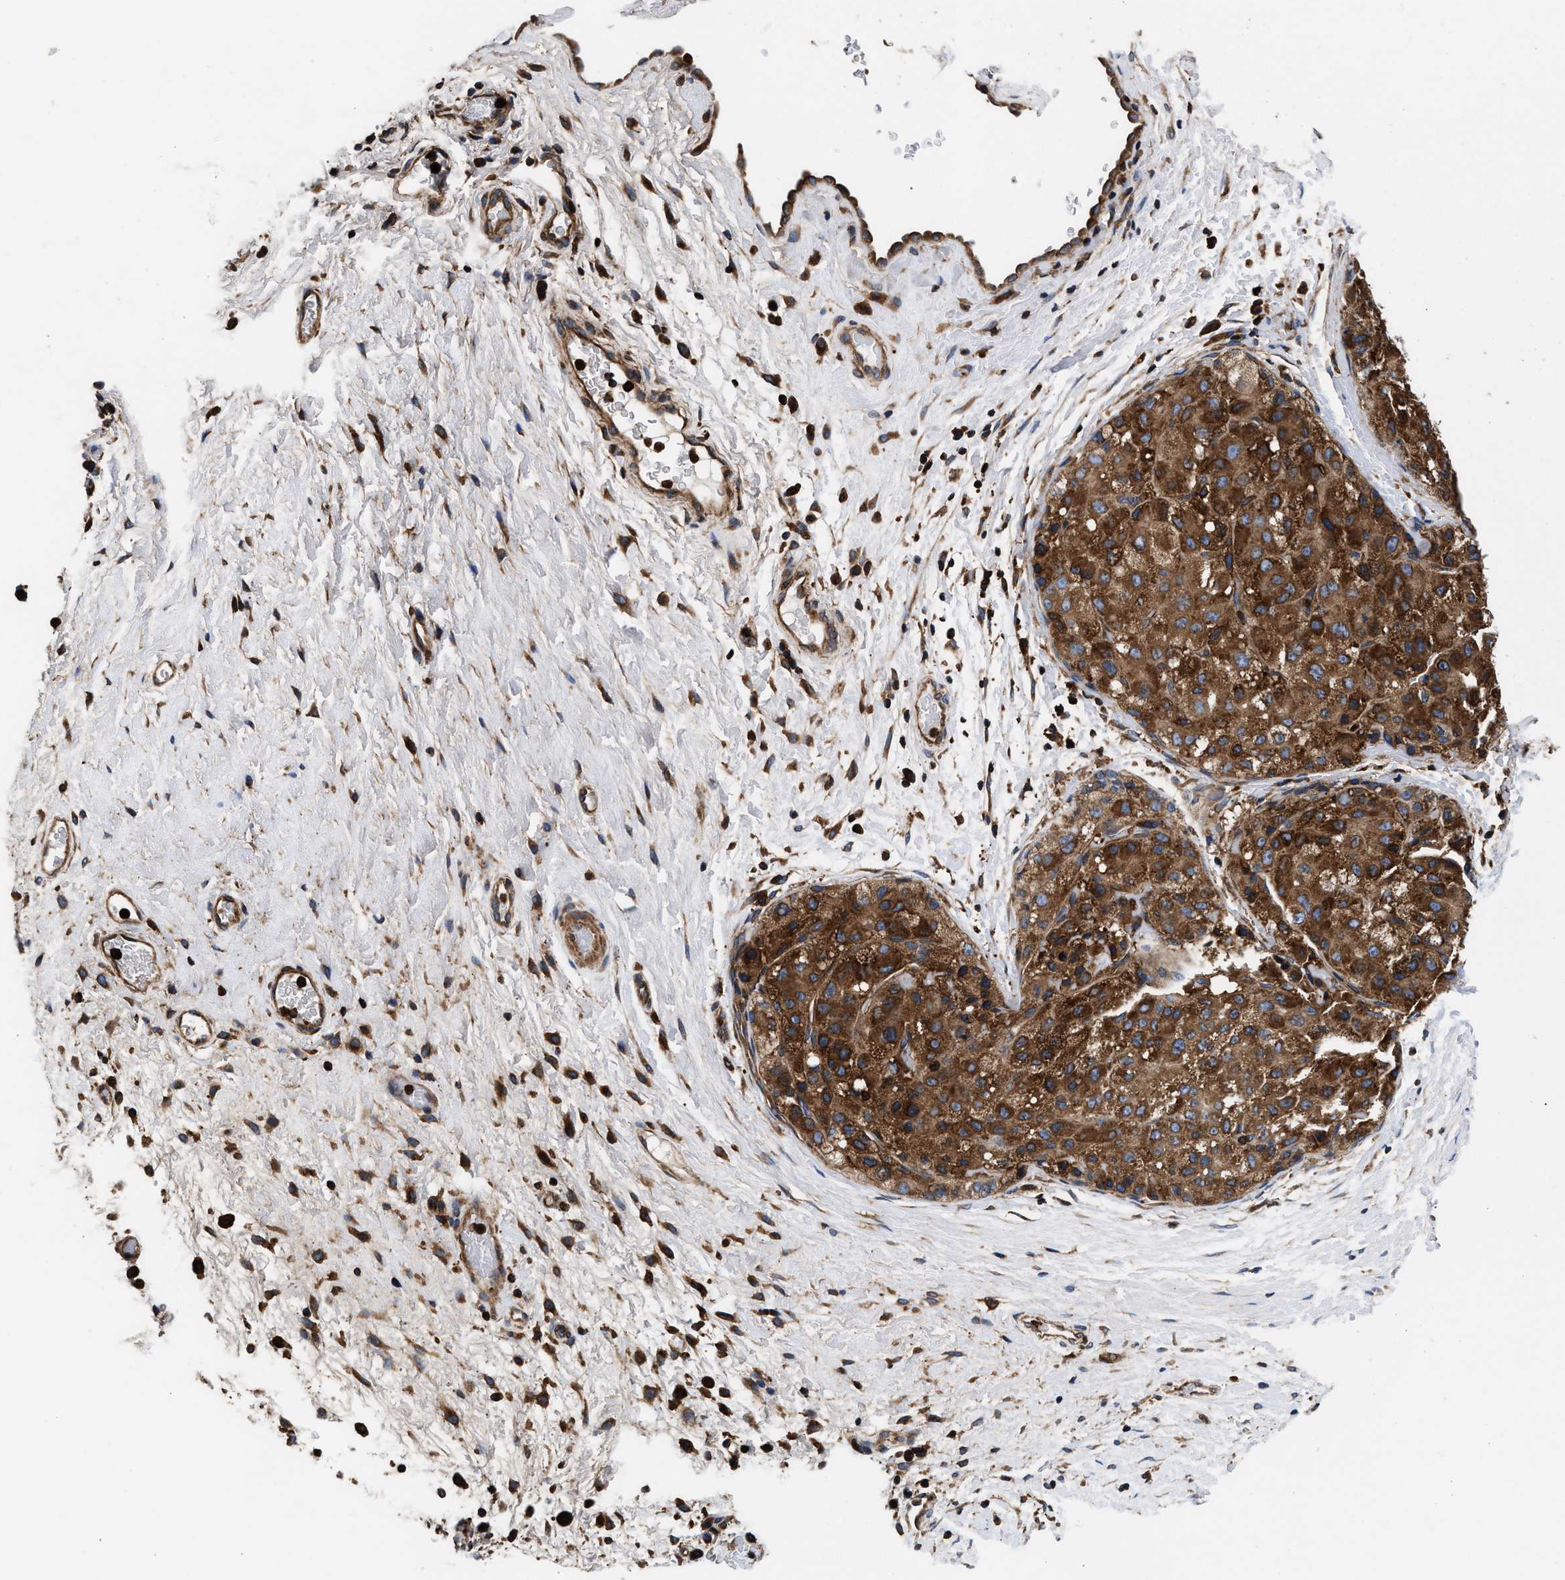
{"staining": {"intensity": "strong", "quantity": ">75%", "location": "cytoplasmic/membranous"}, "tissue": "liver cancer", "cell_type": "Tumor cells", "image_type": "cancer", "snomed": [{"axis": "morphology", "description": "Carcinoma, Hepatocellular, NOS"}, {"axis": "topography", "description": "Liver"}], "caption": "Liver hepatocellular carcinoma stained with a protein marker reveals strong staining in tumor cells.", "gene": "KYAT1", "patient": {"sex": "male", "age": 80}}